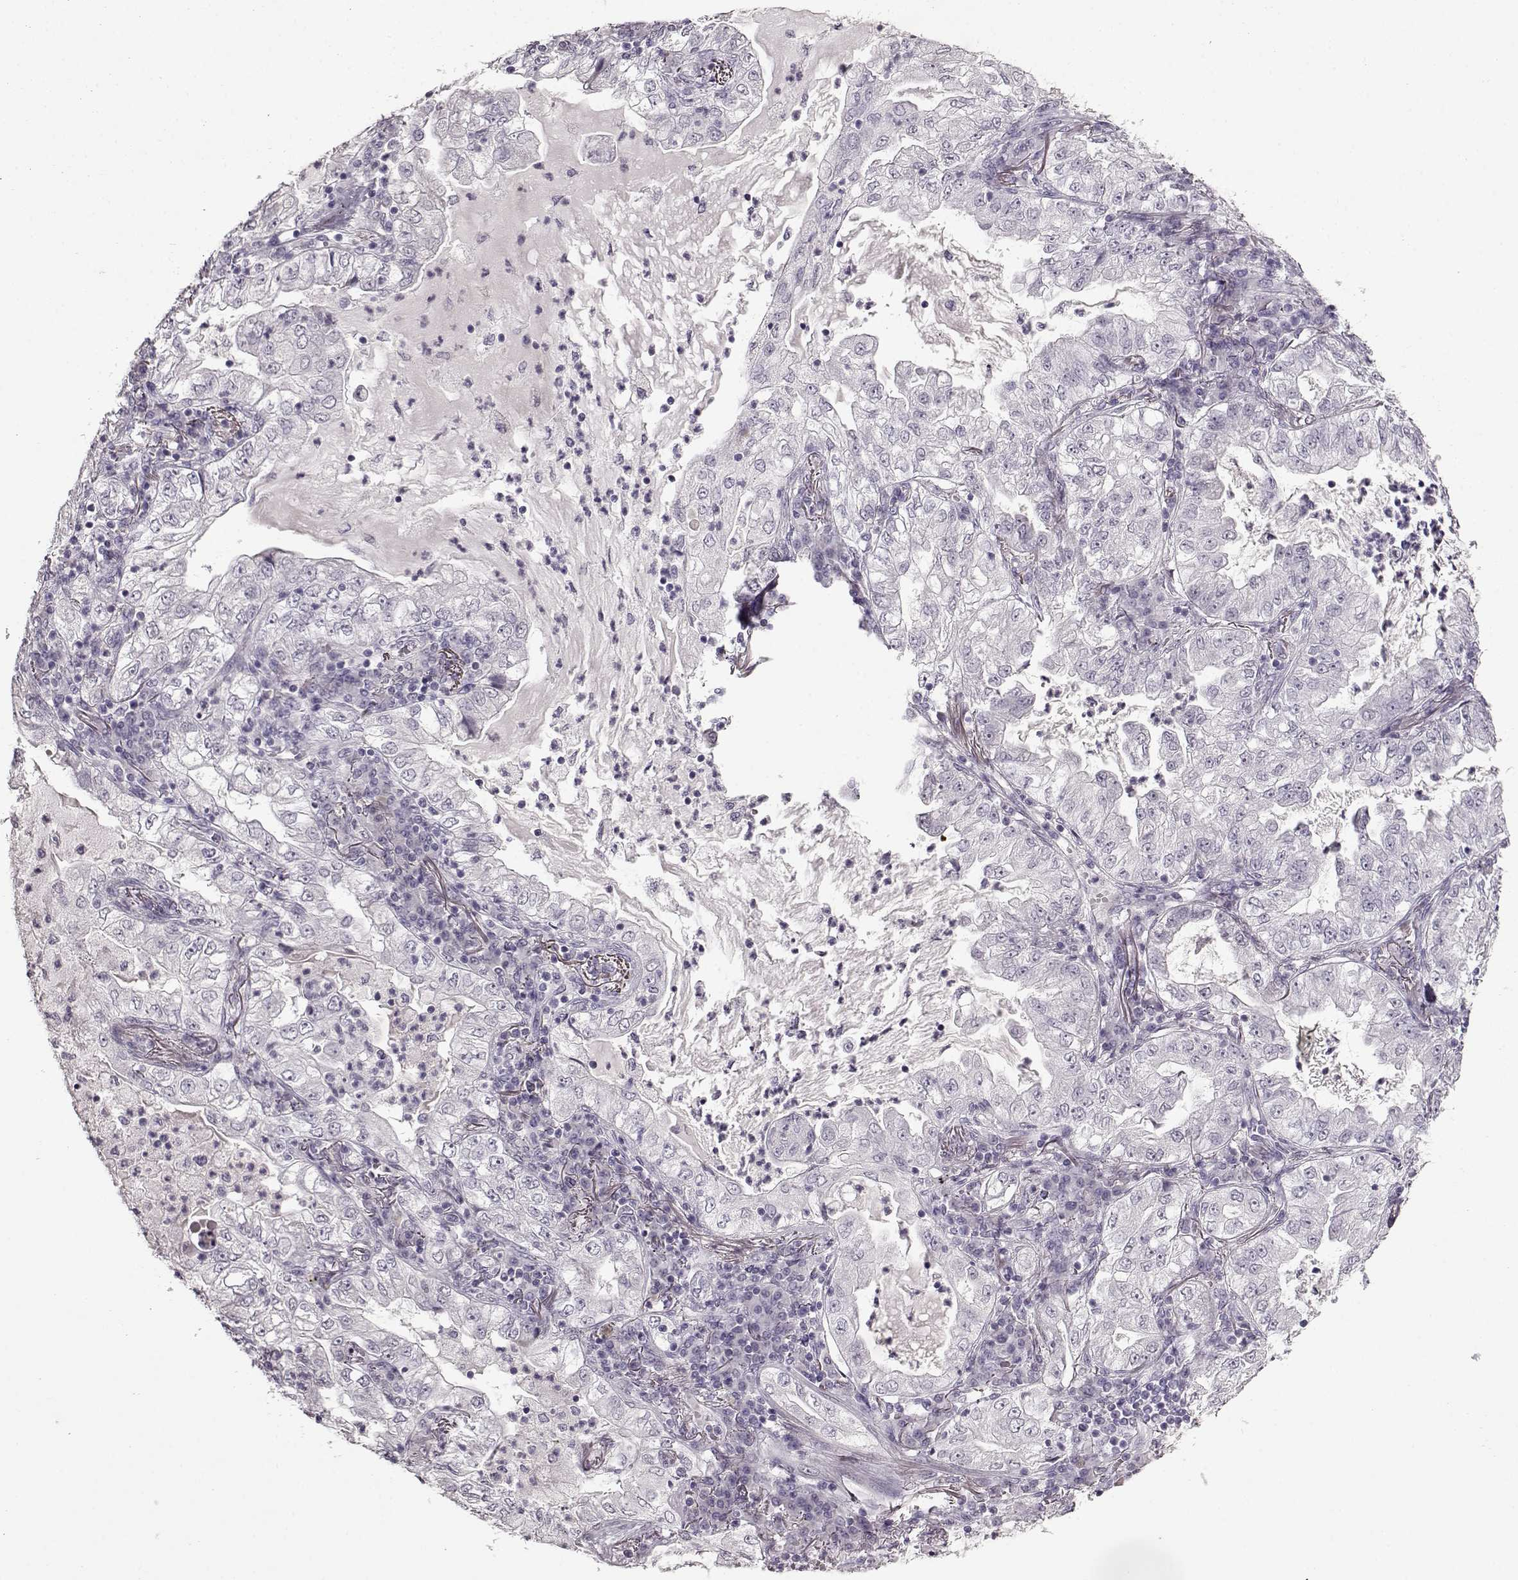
{"staining": {"intensity": "negative", "quantity": "none", "location": "none"}, "tissue": "lung cancer", "cell_type": "Tumor cells", "image_type": "cancer", "snomed": [{"axis": "morphology", "description": "Adenocarcinoma, NOS"}, {"axis": "topography", "description": "Lung"}], "caption": "The image reveals no staining of tumor cells in adenocarcinoma (lung). (DAB (3,3'-diaminobenzidine) immunohistochemistry (IHC), high magnification).", "gene": "FSHB", "patient": {"sex": "female", "age": 73}}